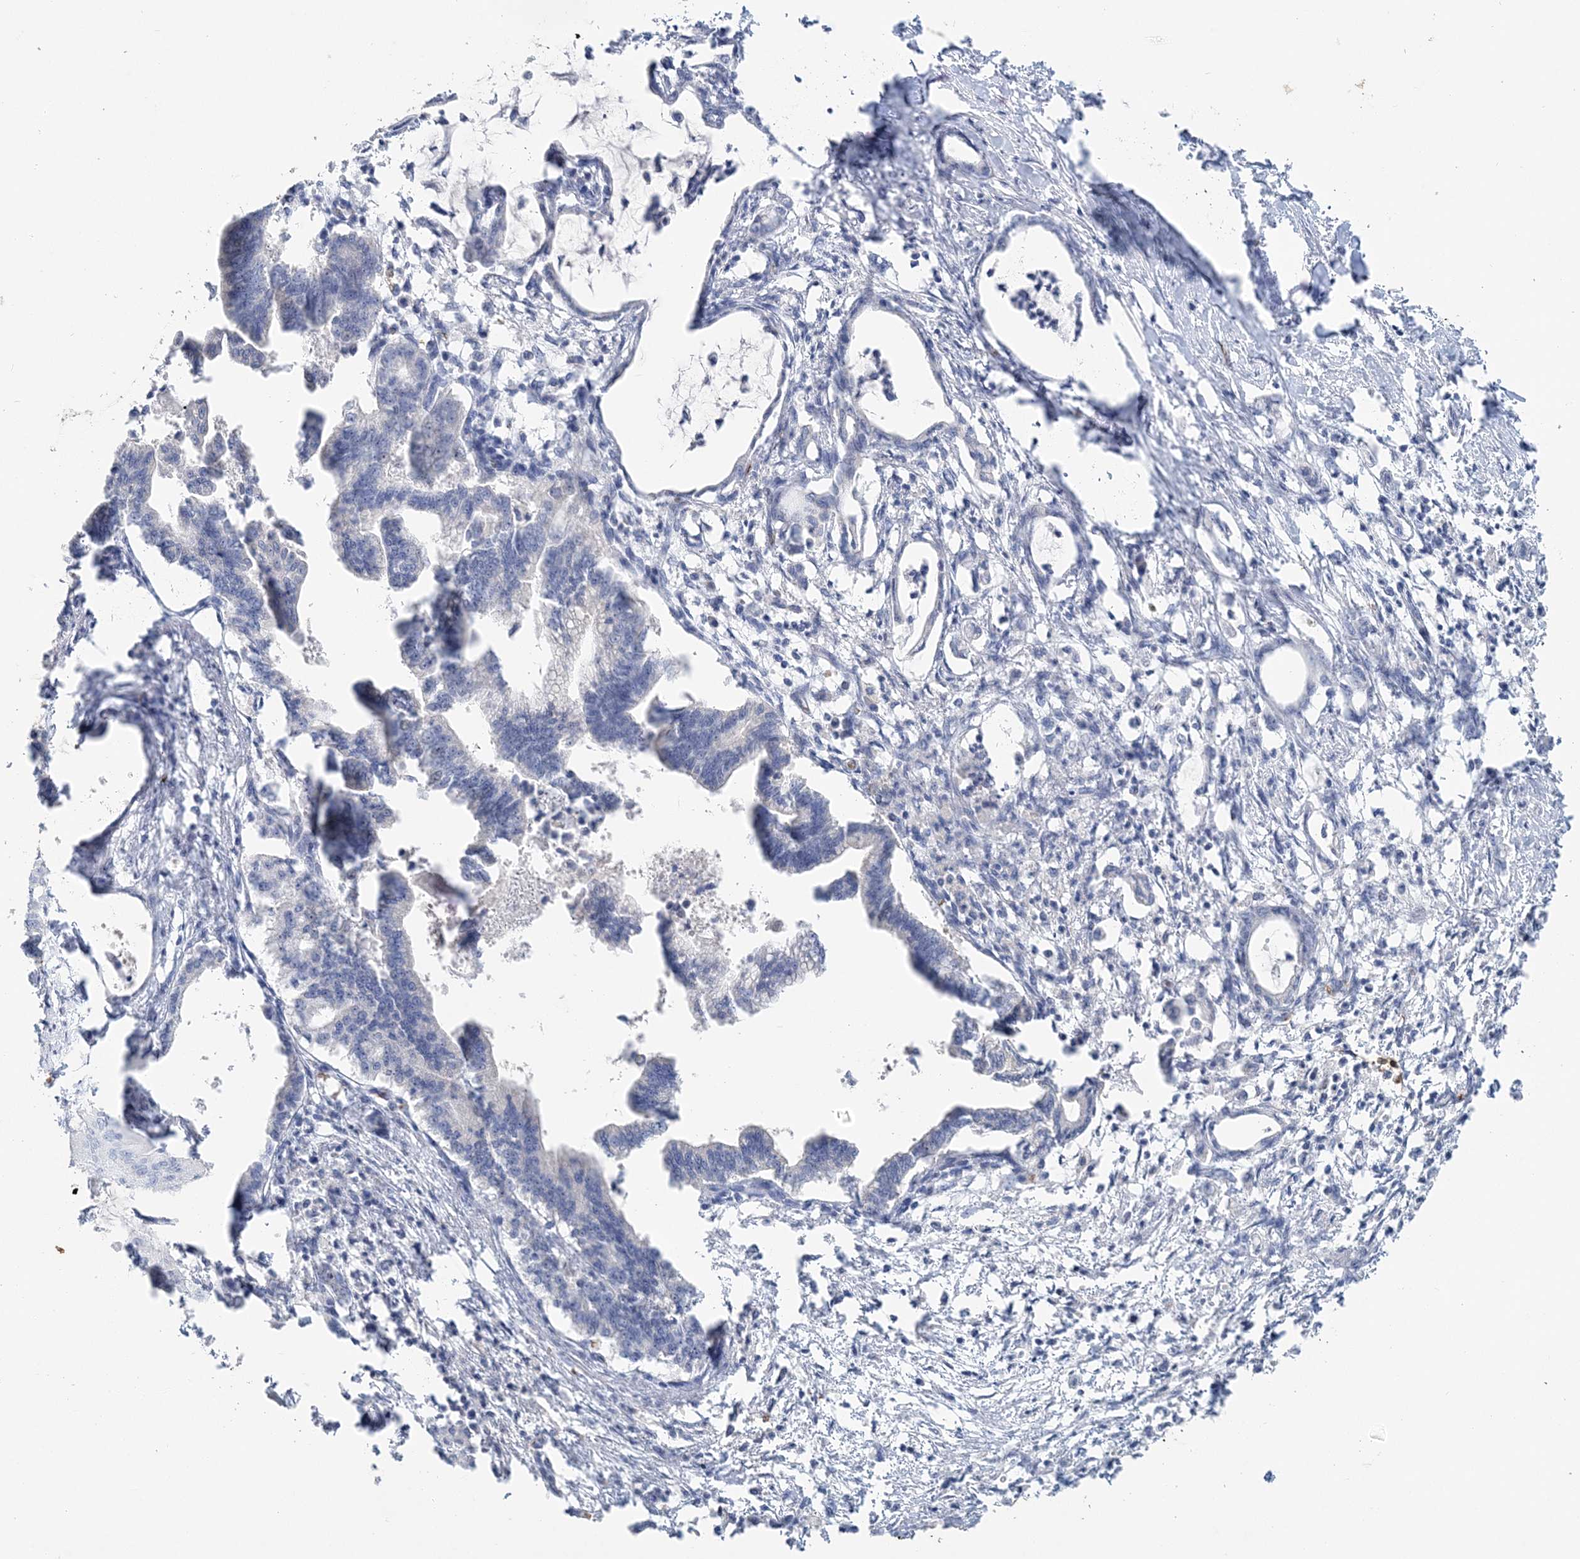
{"staining": {"intensity": "negative", "quantity": "none", "location": "none"}, "tissue": "pancreatic cancer", "cell_type": "Tumor cells", "image_type": "cancer", "snomed": [{"axis": "morphology", "description": "Adenocarcinoma, NOS"}, {"axis": "topography", "description": "Pancreas"}], "caption": "Pancreatic cancer (adenocarcinoma) was stained to show a protein in brown. There is no significant expression in tumor cells.", "gene": "HBD", "patient": {"sex": "female", "age": 55}}